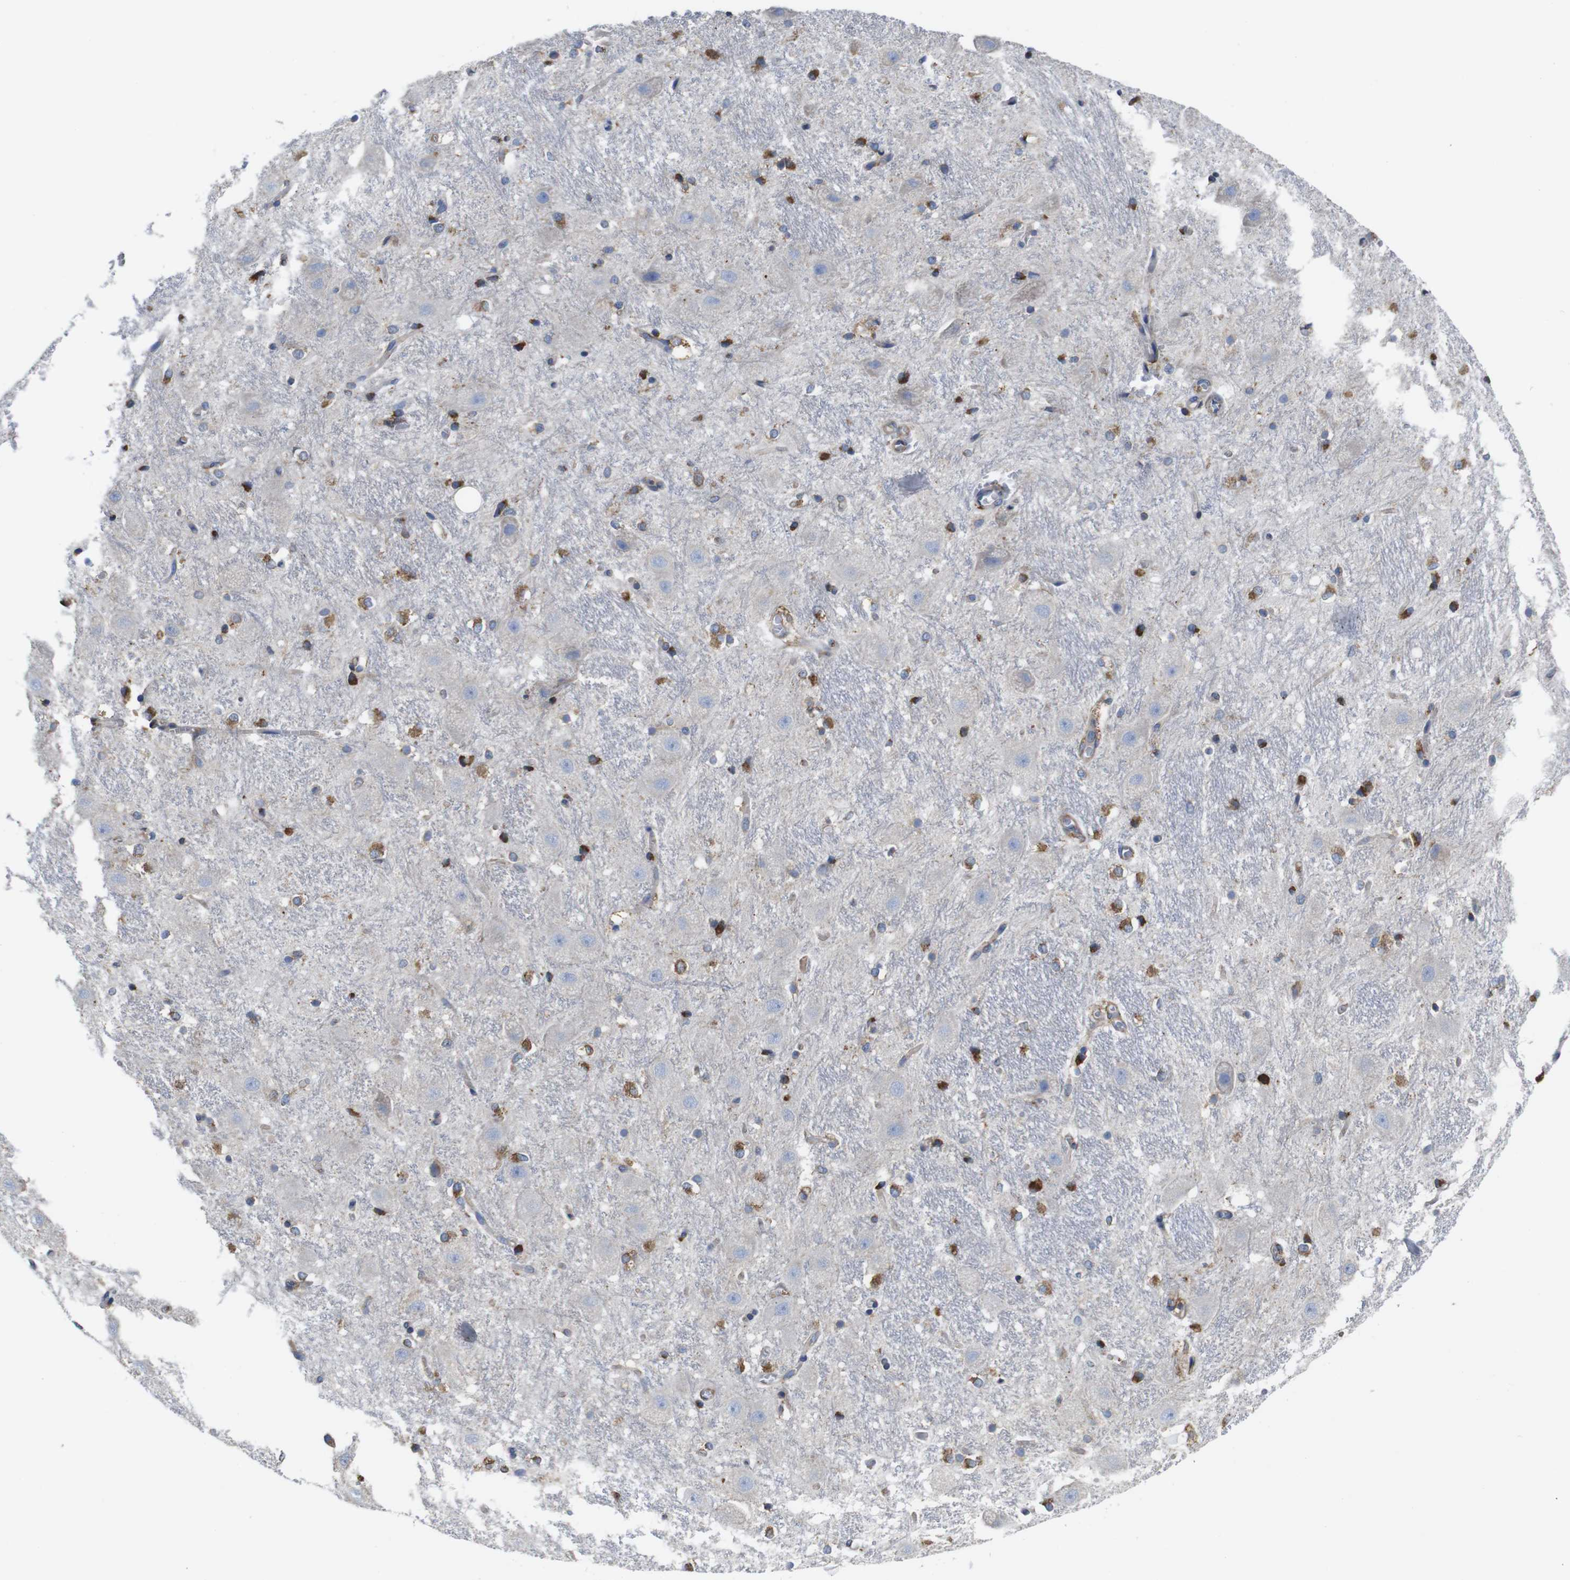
{"staining": {"intensity": "moderate", "quantity": ">75%", "location": "cytoplasmic/membranous"}, "tissue": "hippocampus", "cell_type": "Glial cells", "image_type": "normal", "snomed": [{"axis": "morphology", "description": "Normal tissue, NOS"}, {"axis": "topography", "description": "Hippocampus"}], "caption": "IHC staining of unremarkable hippocampus, which shows medium levels of moderate cytoplasmic/membranous staining in approximately >75% of glial cells indicating moderate cytoplasmic/membranous protein staining. The staining was performed using DAB (3,3'-diaminobenzidine) (brown) for protein detection and nuclei were counterstained in hematoxylin (blue).", "gene": "PPIB", "patient": {"sex": "female", "age": 19}}